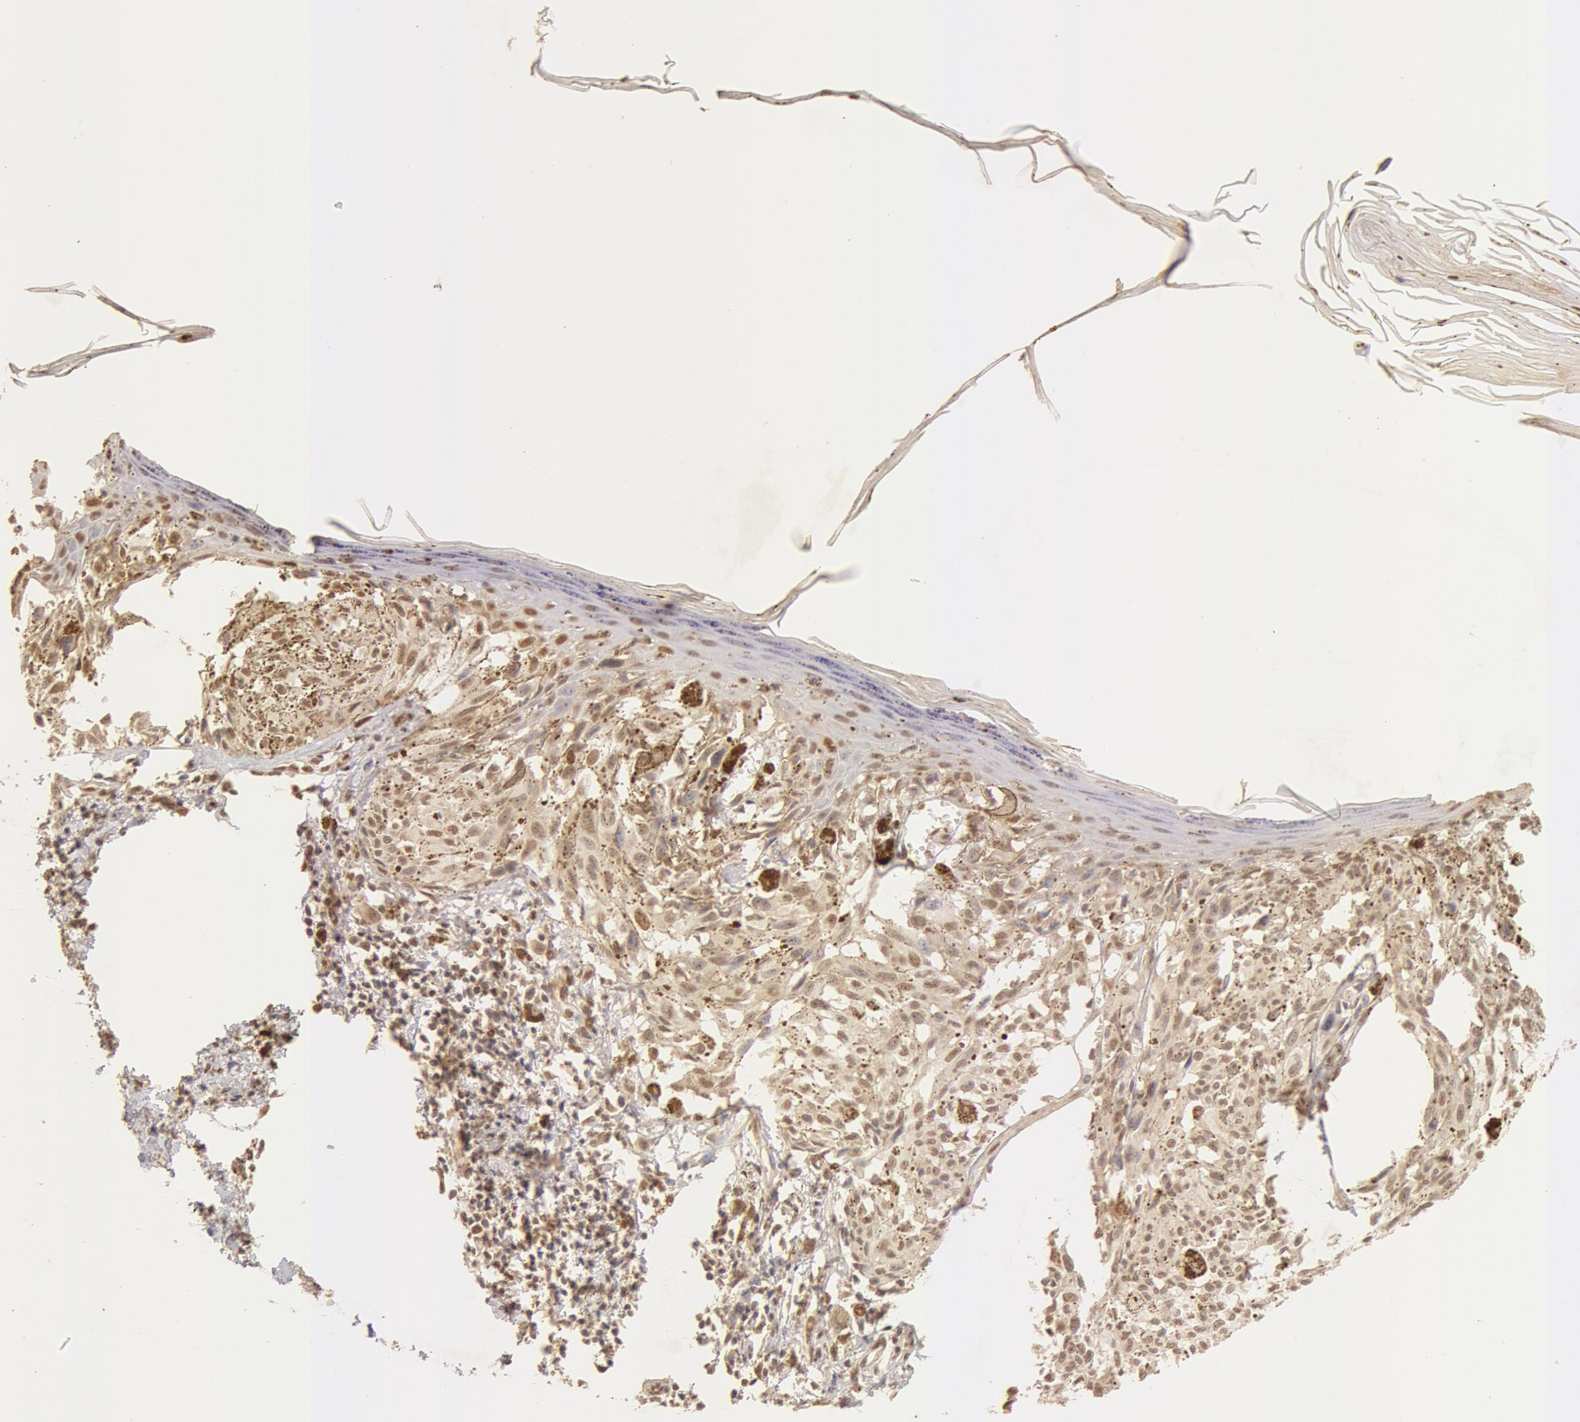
{"staining": {"intensity": "moderate", "quantity": ">75%", "location": "cytoplasmic/membranous,nuclear"}, "tissue": "melanoma", "cell_type": "Tumor cells", "image_type": "cancer", "snomed": [{"axis": "morphology", "description": "Malignant melanoma, NOS"}, {"axis": "topography", "description": "Skin"}], "caption": "The histopathology image shows immunohistochemical staining of melanoma. There is moderate cytoplasmic/membranous and nuclear positivity is appreciated in about >75% of tumor cells.", "gene": "SNRNP70", "patient": {"sex": "female", "age": 72}}